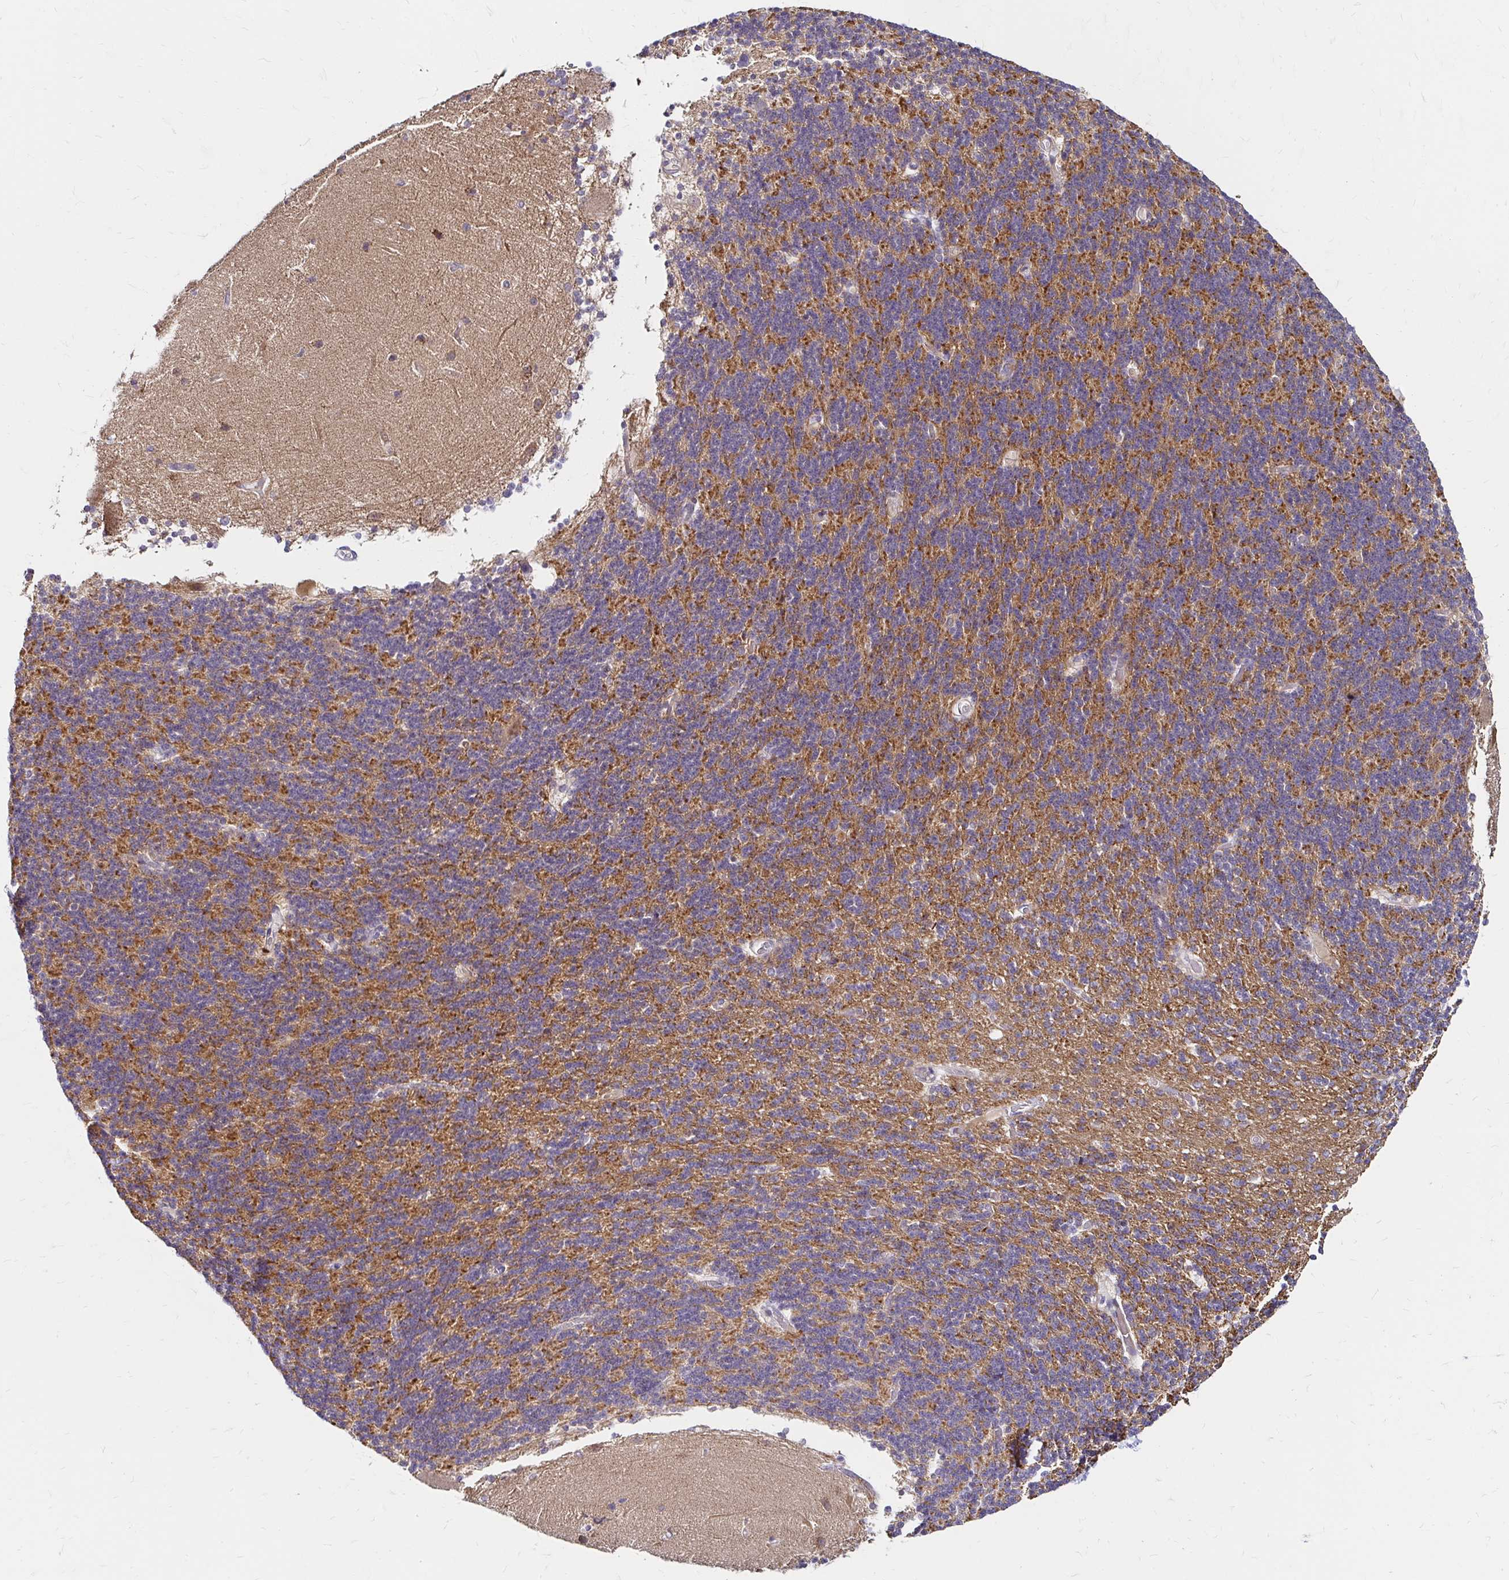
{"staining": {"intensity": "negative", "quantity": "none", "location": "none"}, "tissue": "cerebellum", "cell_type": "Cells in granular layer", "image_type": "normal", "snomed": [{"axis": "morphology", "description": "Normal tissue, NOS"}, {"axis": "topography", "description": "Cerebellum"}], "caption": "Immunohistochemical staining of normal cerebellum displays no significant expression in cells in granular layer. (DAB immunohistochemistry (IHC) visualized using brightfield microscopy, high magnification).", "gene": "GUCY1A1", "patient": {"sex": "female", "age": 54}}